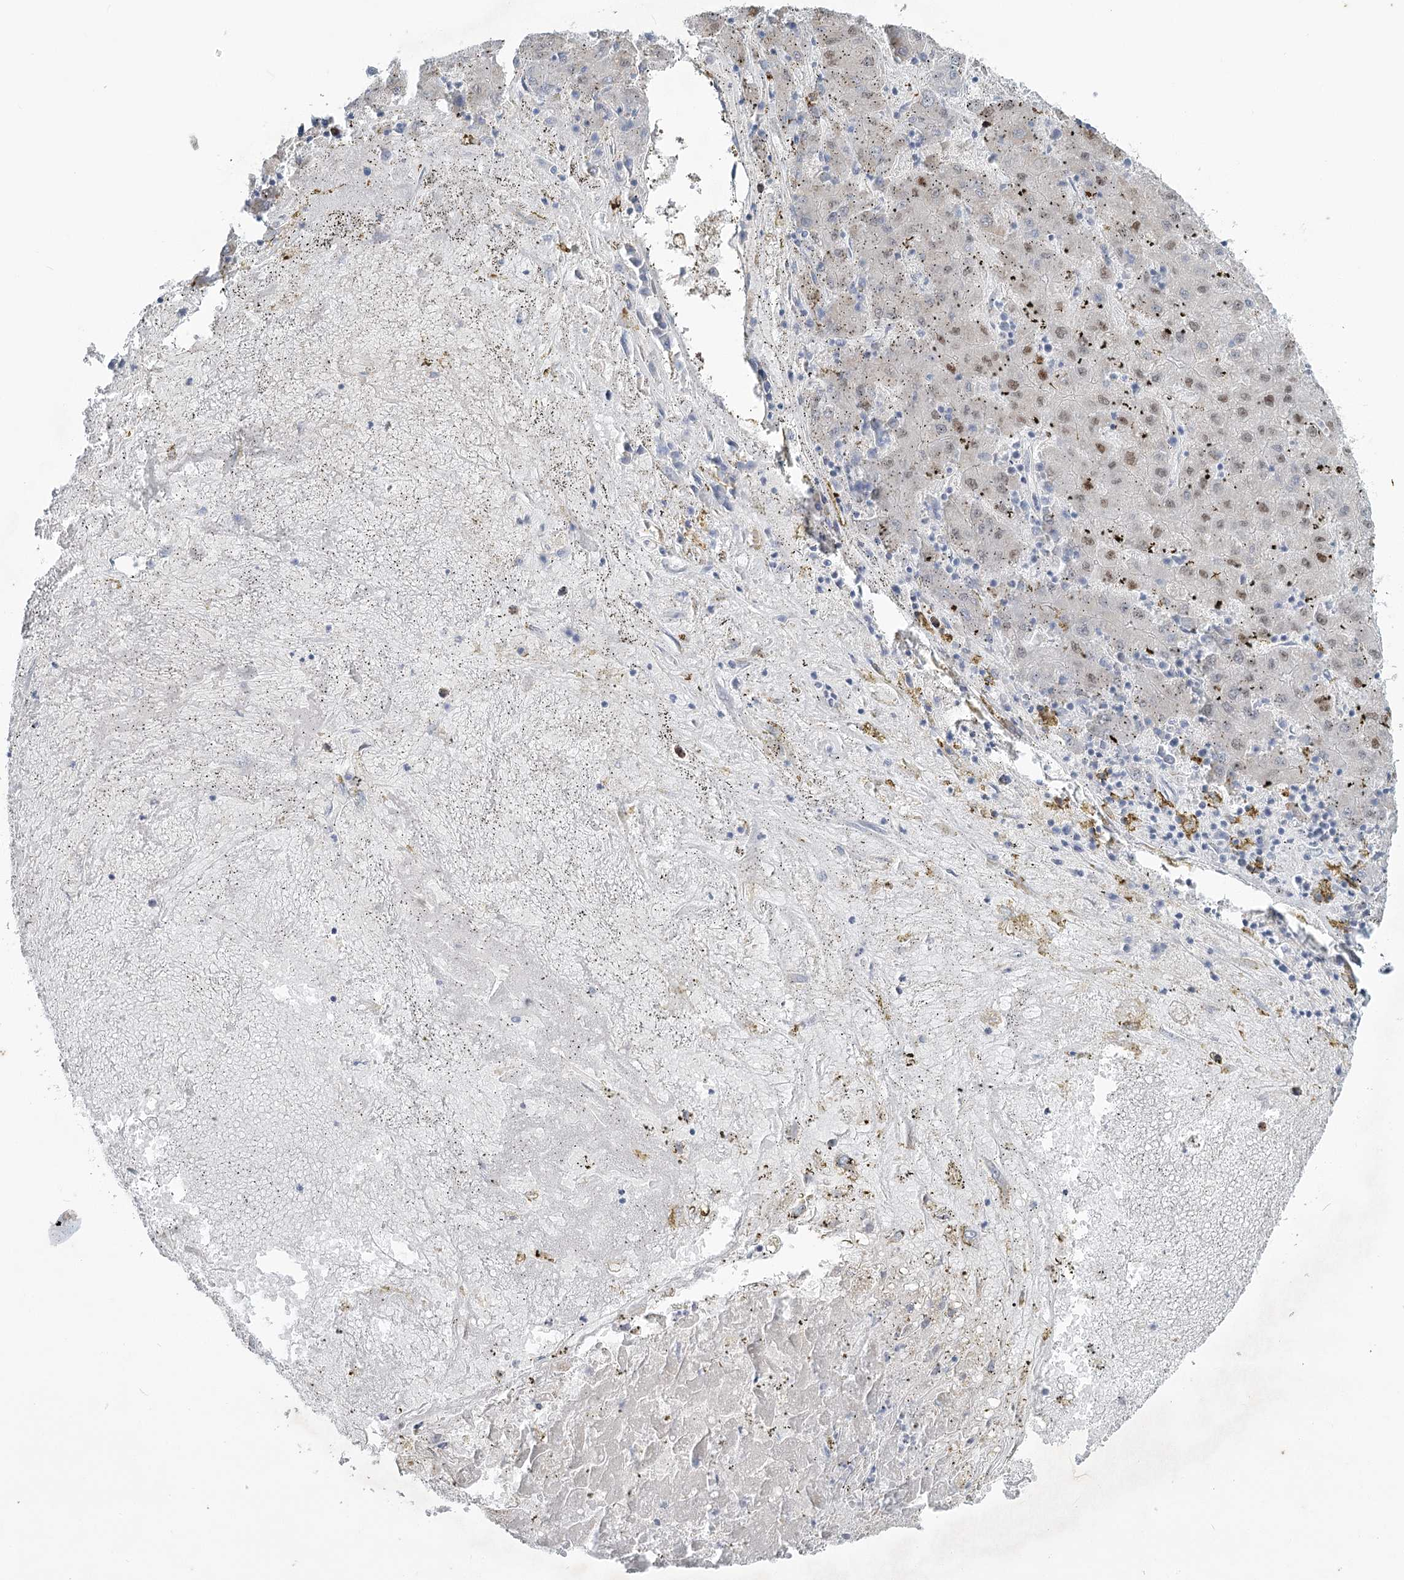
{"staining": {"intensity": "weak", "quantity": "25%-75%", "location": "nuclear"}, "tissue": "liver cancer", "cell_type": "Tumor cells", "image_type": "cancer", "snomed": [{"axis": "morphology", "description": "Carcinoma, Hepatocellular, NOS"}, {"axis": "topography", "description": "Liver"}], "caption": "Approximately 25%-75% of tumor cells in liver cancer (hepatocellular carcinoma) reveal weak nuclear protein expression as visualized by brown immunohistochemical staining.", "gene": "ABITRAM", "patient": {"sex": "male", "age": 72}}